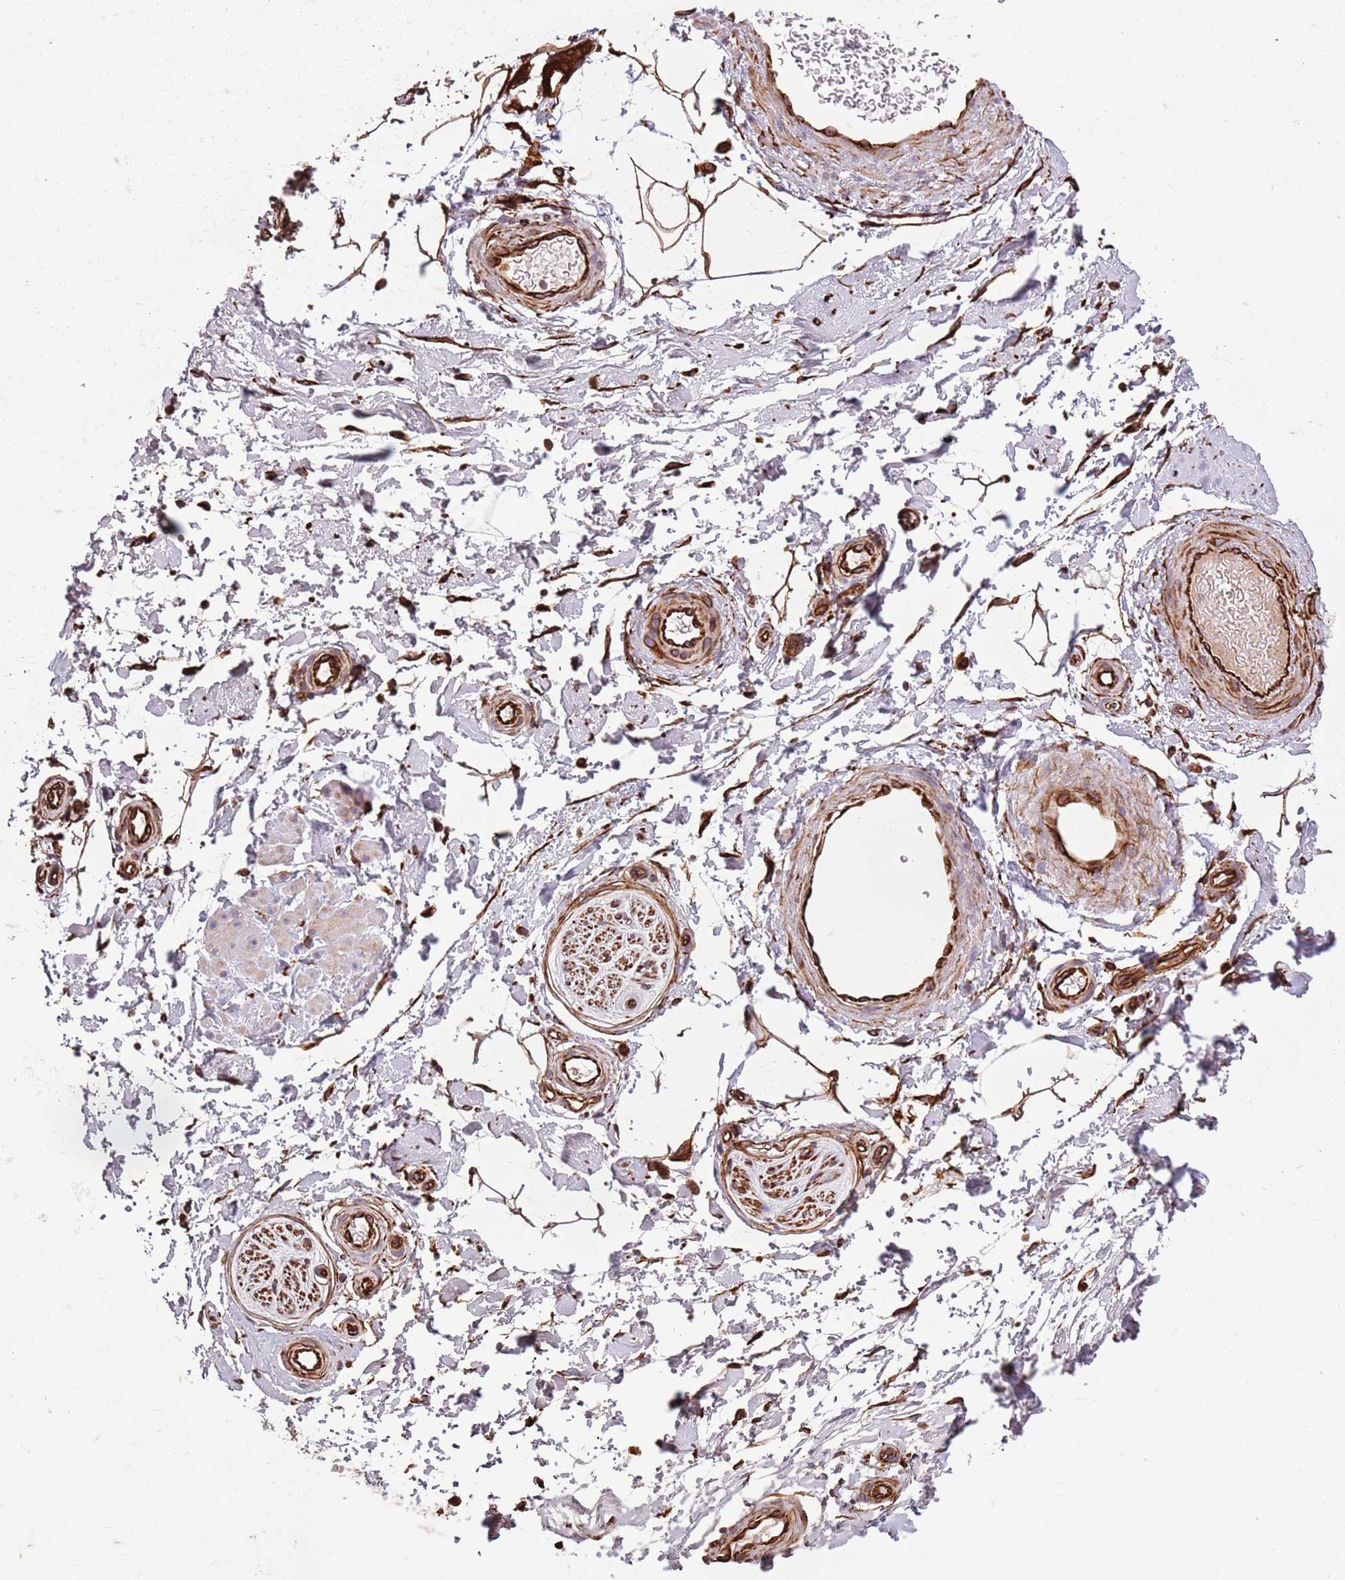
{"staining": {"intensity": "strong", "quantity": "25%-75%", "location": "cytoplasmic/membranous"}, "tissue": "adipose tissue", "cell_type": "Adipocytes", "image_type": "normal", "snomed": [{"axis": "morphology", "description": "Normal tissue, NOS"}, {"axis": "topography", "description": "Soft tissue"}, {"axis": "topography", "description": "Adipose tissue"}, {"axis": "topography", "description": "Vascular tissue"}, {"axis": "topography", "description": "Peripheral nerve tissue"}], "caption": "IHC histopathology image of normal adipose tissue: human adipose tissue stained using immunohistochemistry (IHC) demonstrates high levels of strong protein expression localized specifically in the cytoplasmic/membranous of adipocytes, appearing as a cytoplasmic/membranous brown color.", "gene": "TAS2R38", "patient": {"sex": "male", "age": 74}}